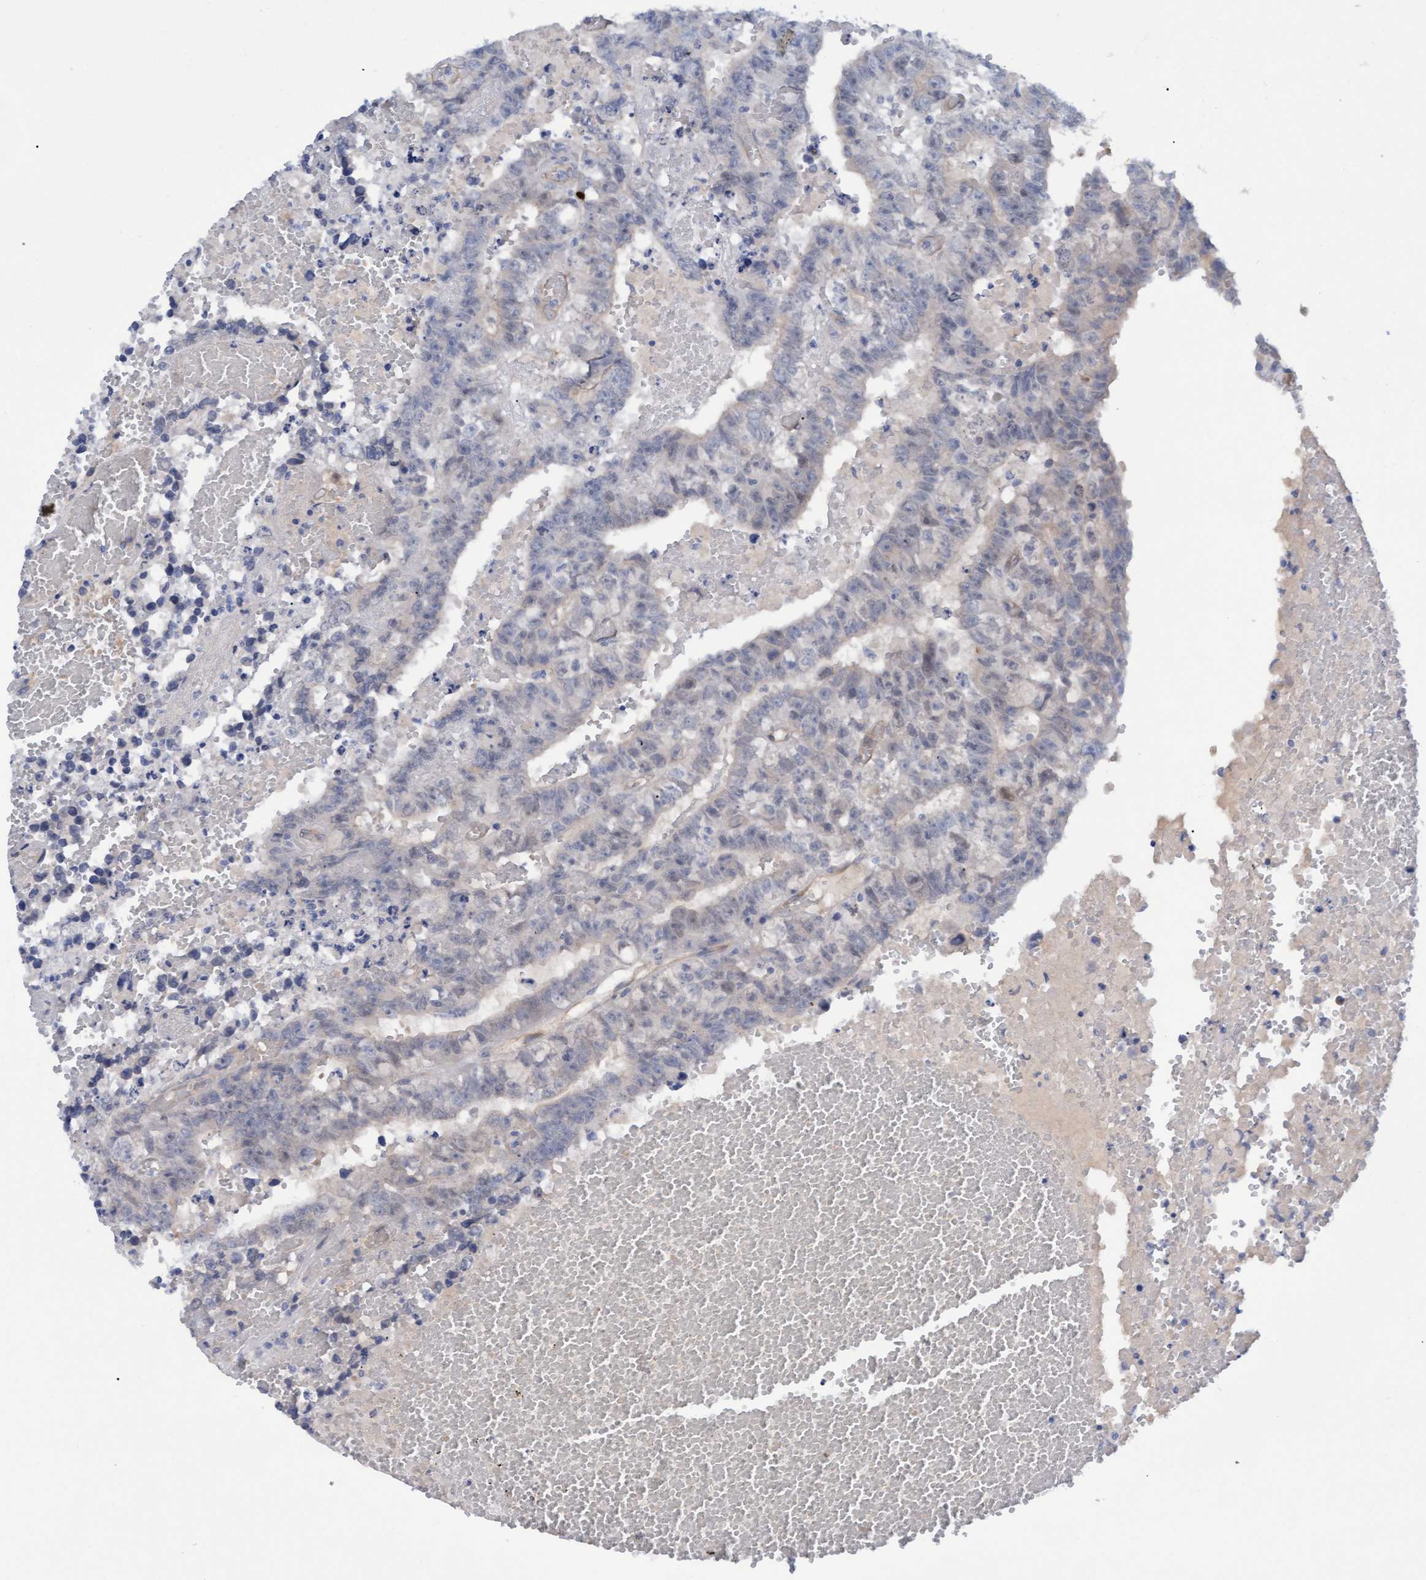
{"staining": {"intensity": "negative", "quantity": "none", "location": "none"}, "tissue": "testis cancer", "cell_type": "Tumor cells", "image_type": "cancer", "snomed": [{"axis": "morphology", "description": "Carcinoma, Embryonal, NOS"}, {"axis": "topography", "description": "Testis"}], "caption": "Immunohistochemistry micrograph of human testis cancer (embryonal carcinoma) stained for a protein (brown), which exhibits no positivity in tumor cells.", "gene": "STXBP1", "patient": {"sex": "male", "age": 25}}